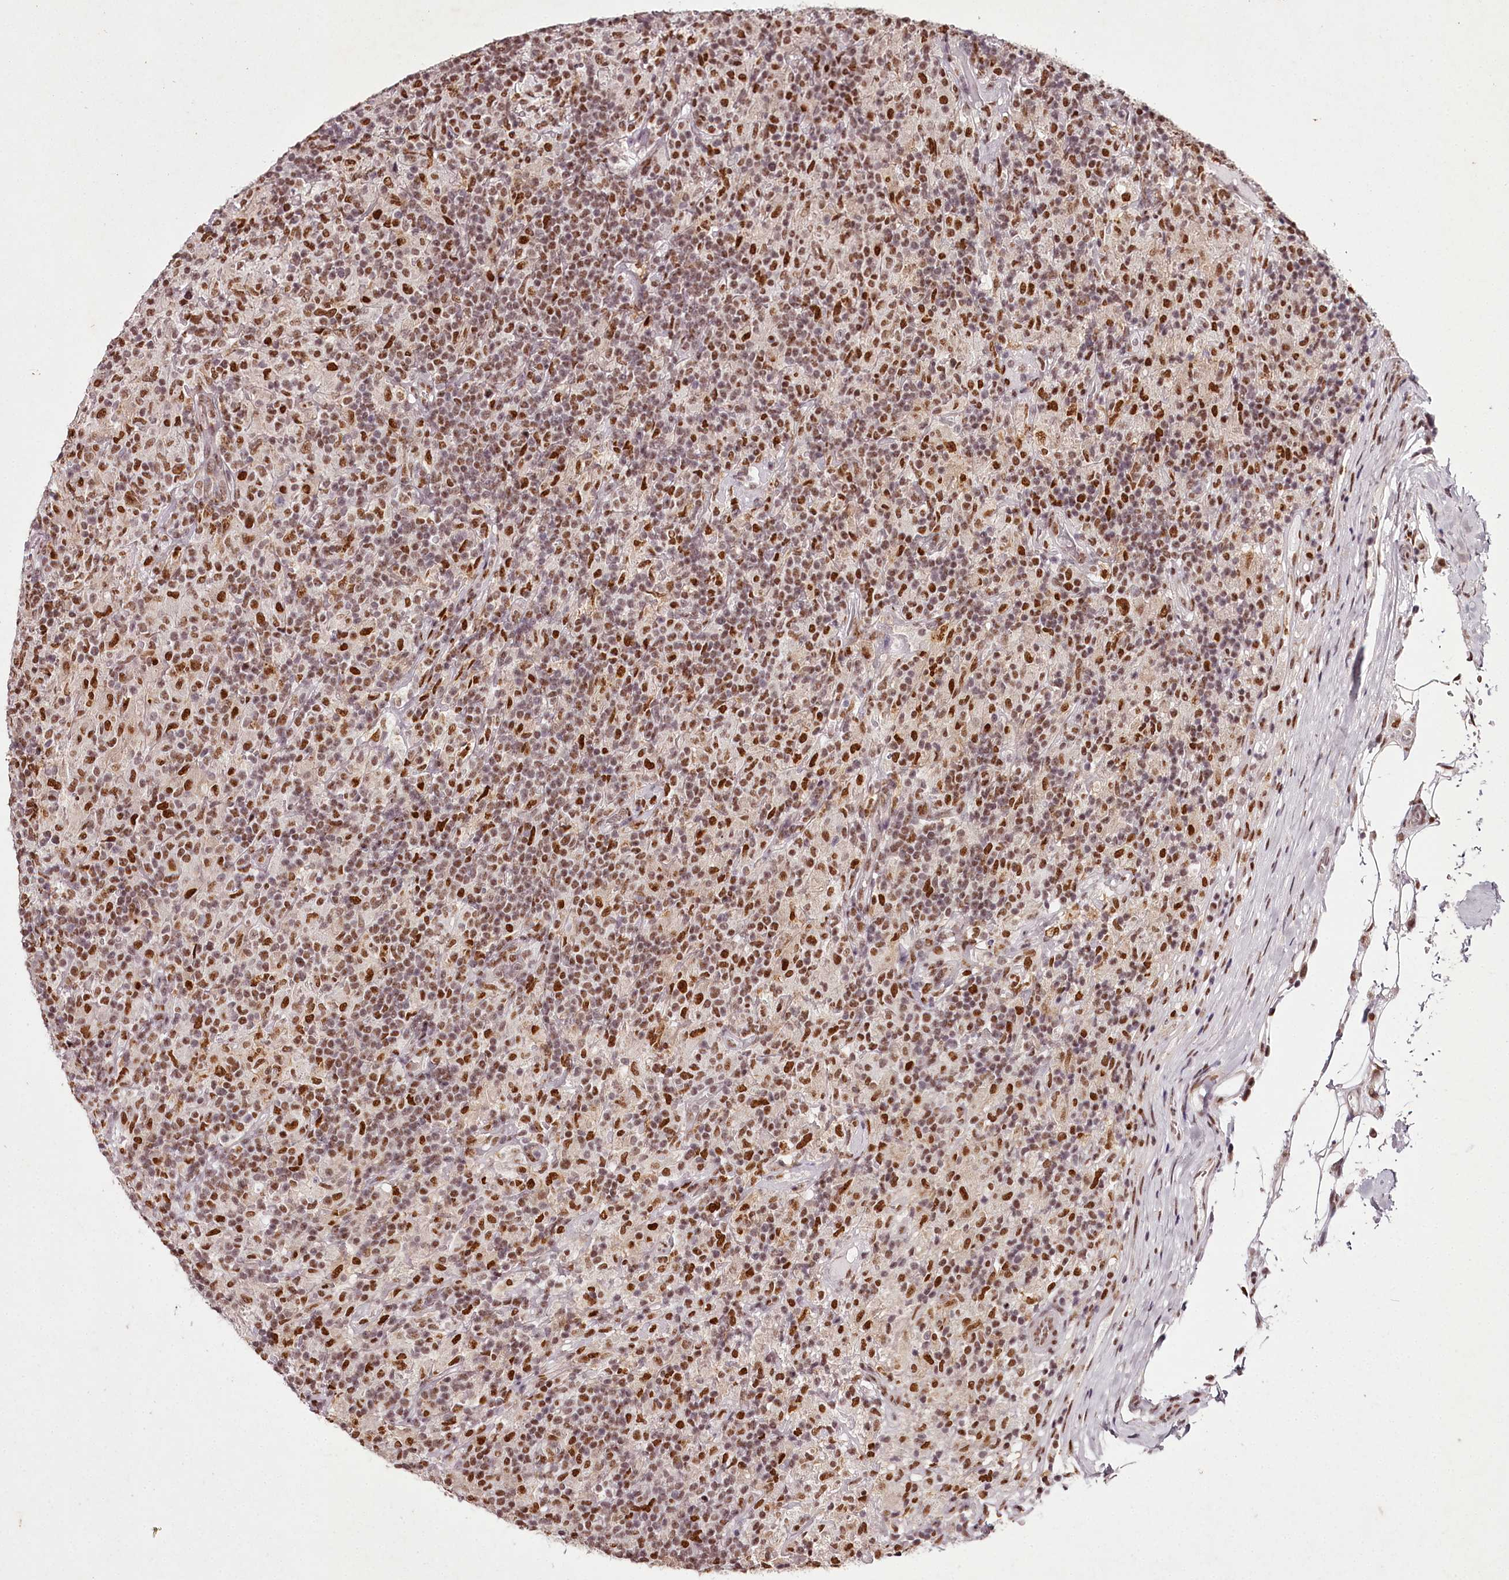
{"staining": {"intensity": "strong", "quantity": ">75%", "location": "nuclear"}, "tissue": "lymphoma", "cell_type": "Tumor cells", "image_type": "cancer", "snomed": [{"axis": "morphology", "description": "Hodgkin's disease, NOS"}, {"axis": "topography", "description": "Lymph node"}], "caption": "This is a micrograph of immunohistochemistry staining of Hodgkin's disease, which shows strong positivity in the nuclear of tumor cells.", "gene": "PSPC1", "patient": {"sex": "male", "age": 70}}